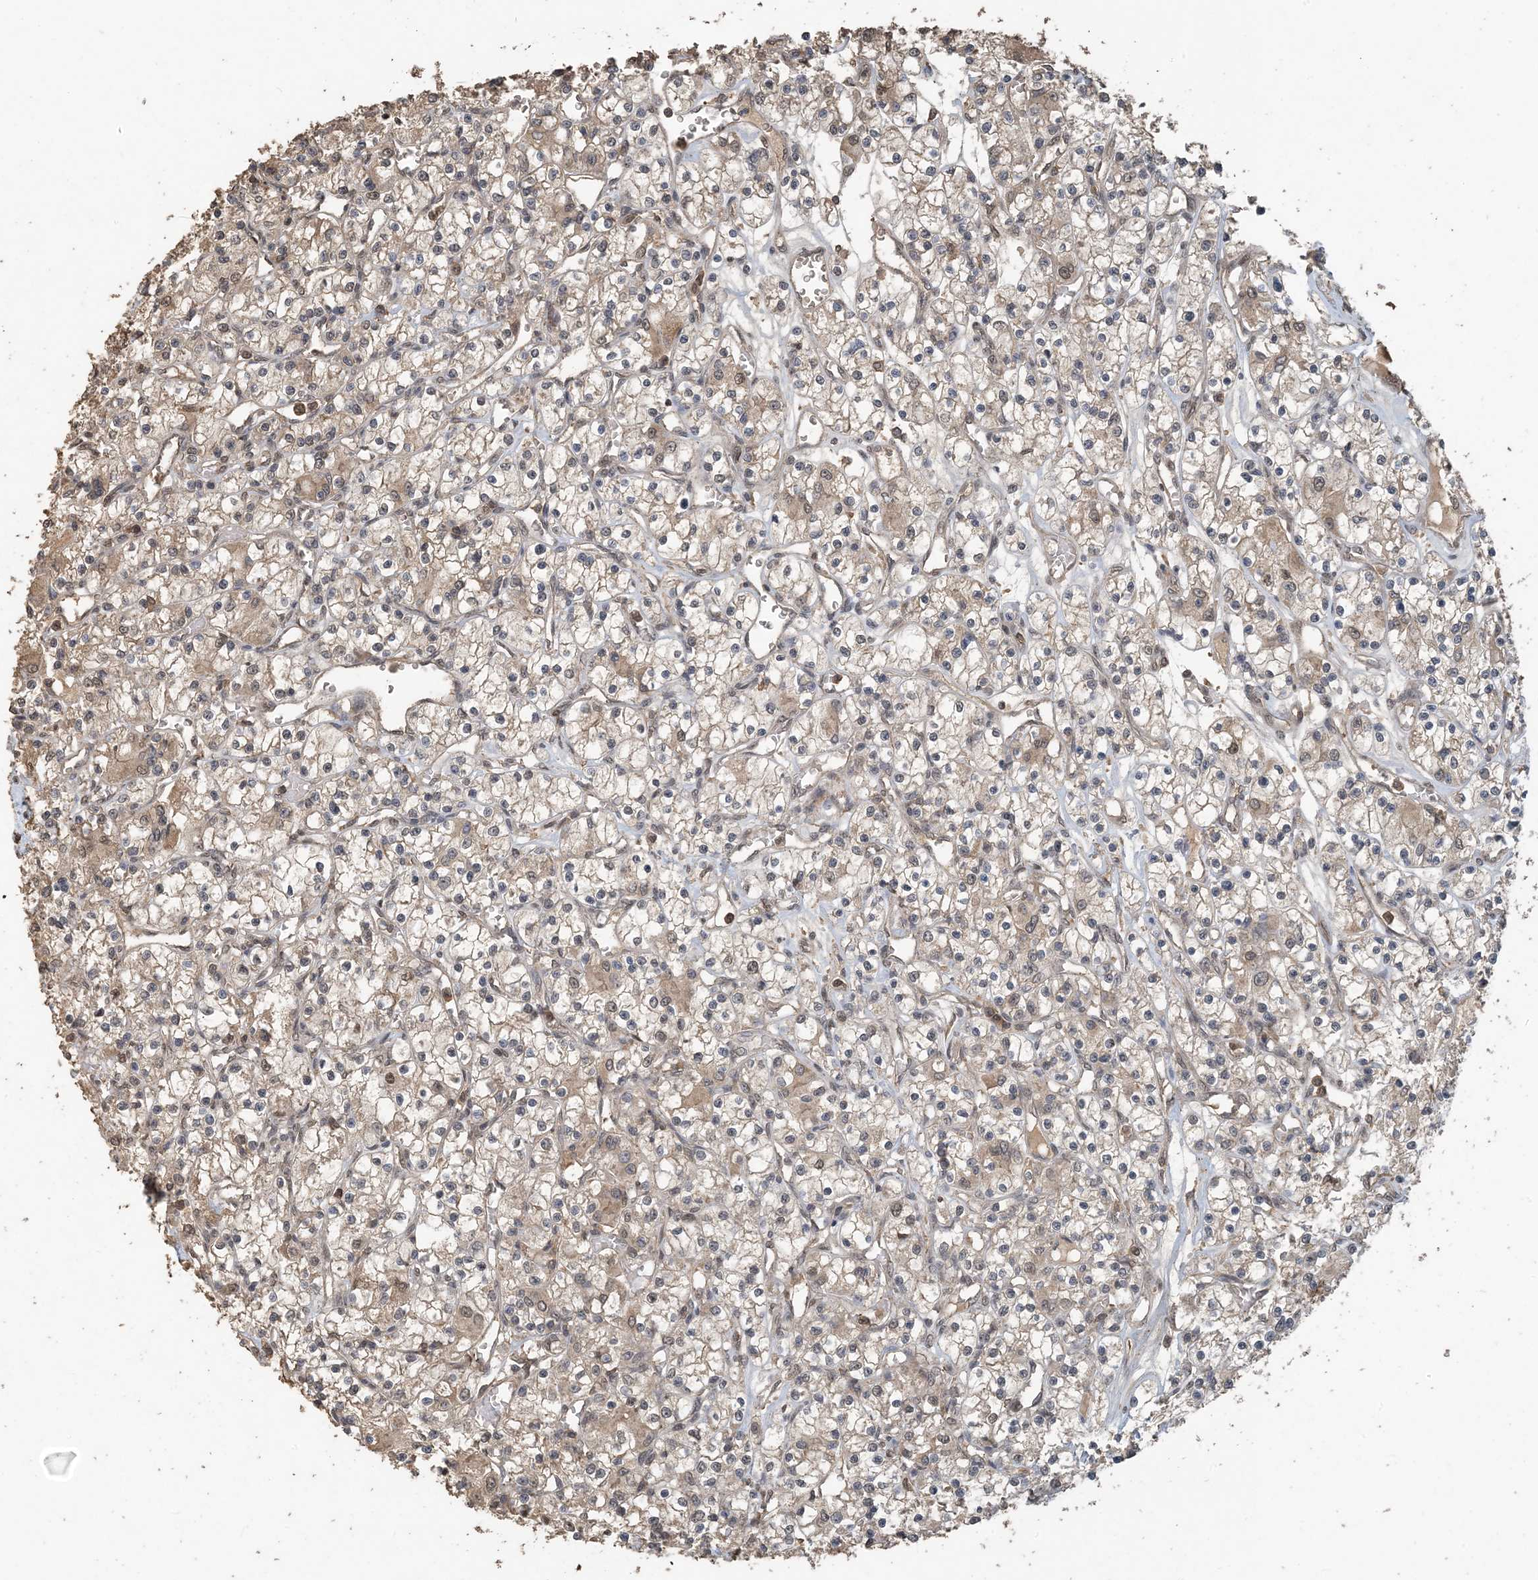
{"staining": {"intensity": "weak", "quantity": "25%-75%", "location": "cytoplasmic/membranous,nuclear"}, "tissue": "renal cancer", "cell_type": "Tumor cells", "image_type": "cancer", "snomed": [{"axis": "morphology", "description": "Adenocarcinoma, NOS"}, {"axis": "topography", "description": "Kidney"}], "caption": "Protein expression analysis of human renal cancer (adenocarcinoma) reveals weak cytoplasmic/membranous and nuclear expression in about 25%-75% of tumor cells.", "gene": "ZC3H12A", "patient": {"sex": "female", "age": 59}}